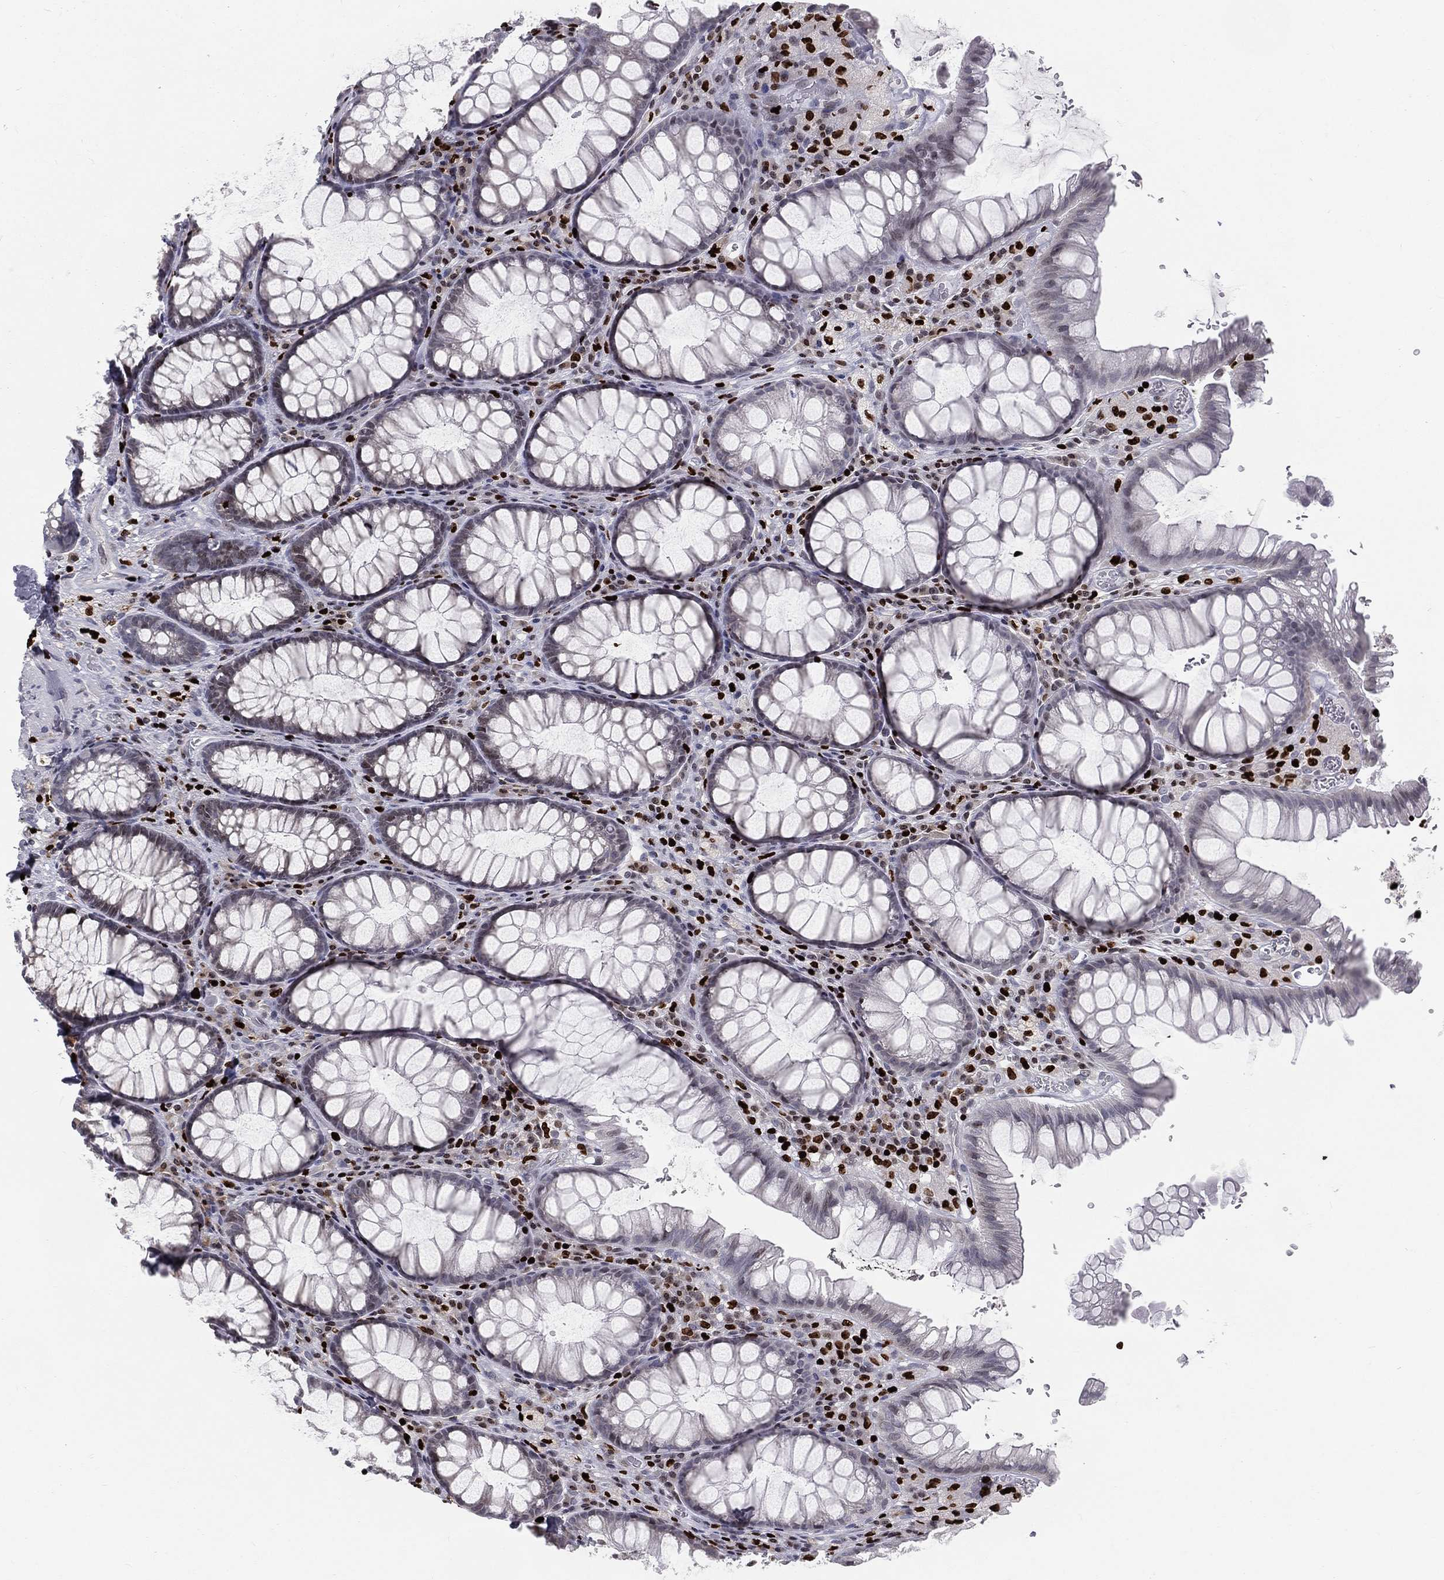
{"staining": {"intensity": "negative", "quantity": "none", "location": "none"}, "tissue": "rectum", "cell_type": "Glandular cells", "image_type": "normal", "snomed": [{"axis": "morphology", "description": "Normal tissue, NOS"}, {"axis": "topography", "description": "Rectum"}], "caption": "This micrograph is of benign rectum stained with immunohistochemistry (IHC) to label a protein in brown with the nuclei are counter-stained blue. There is no expression in glandular cells. Nuclei are stained in blue.", "gene": "MNDA", "patient": {"sex": "female", "age": 68}}